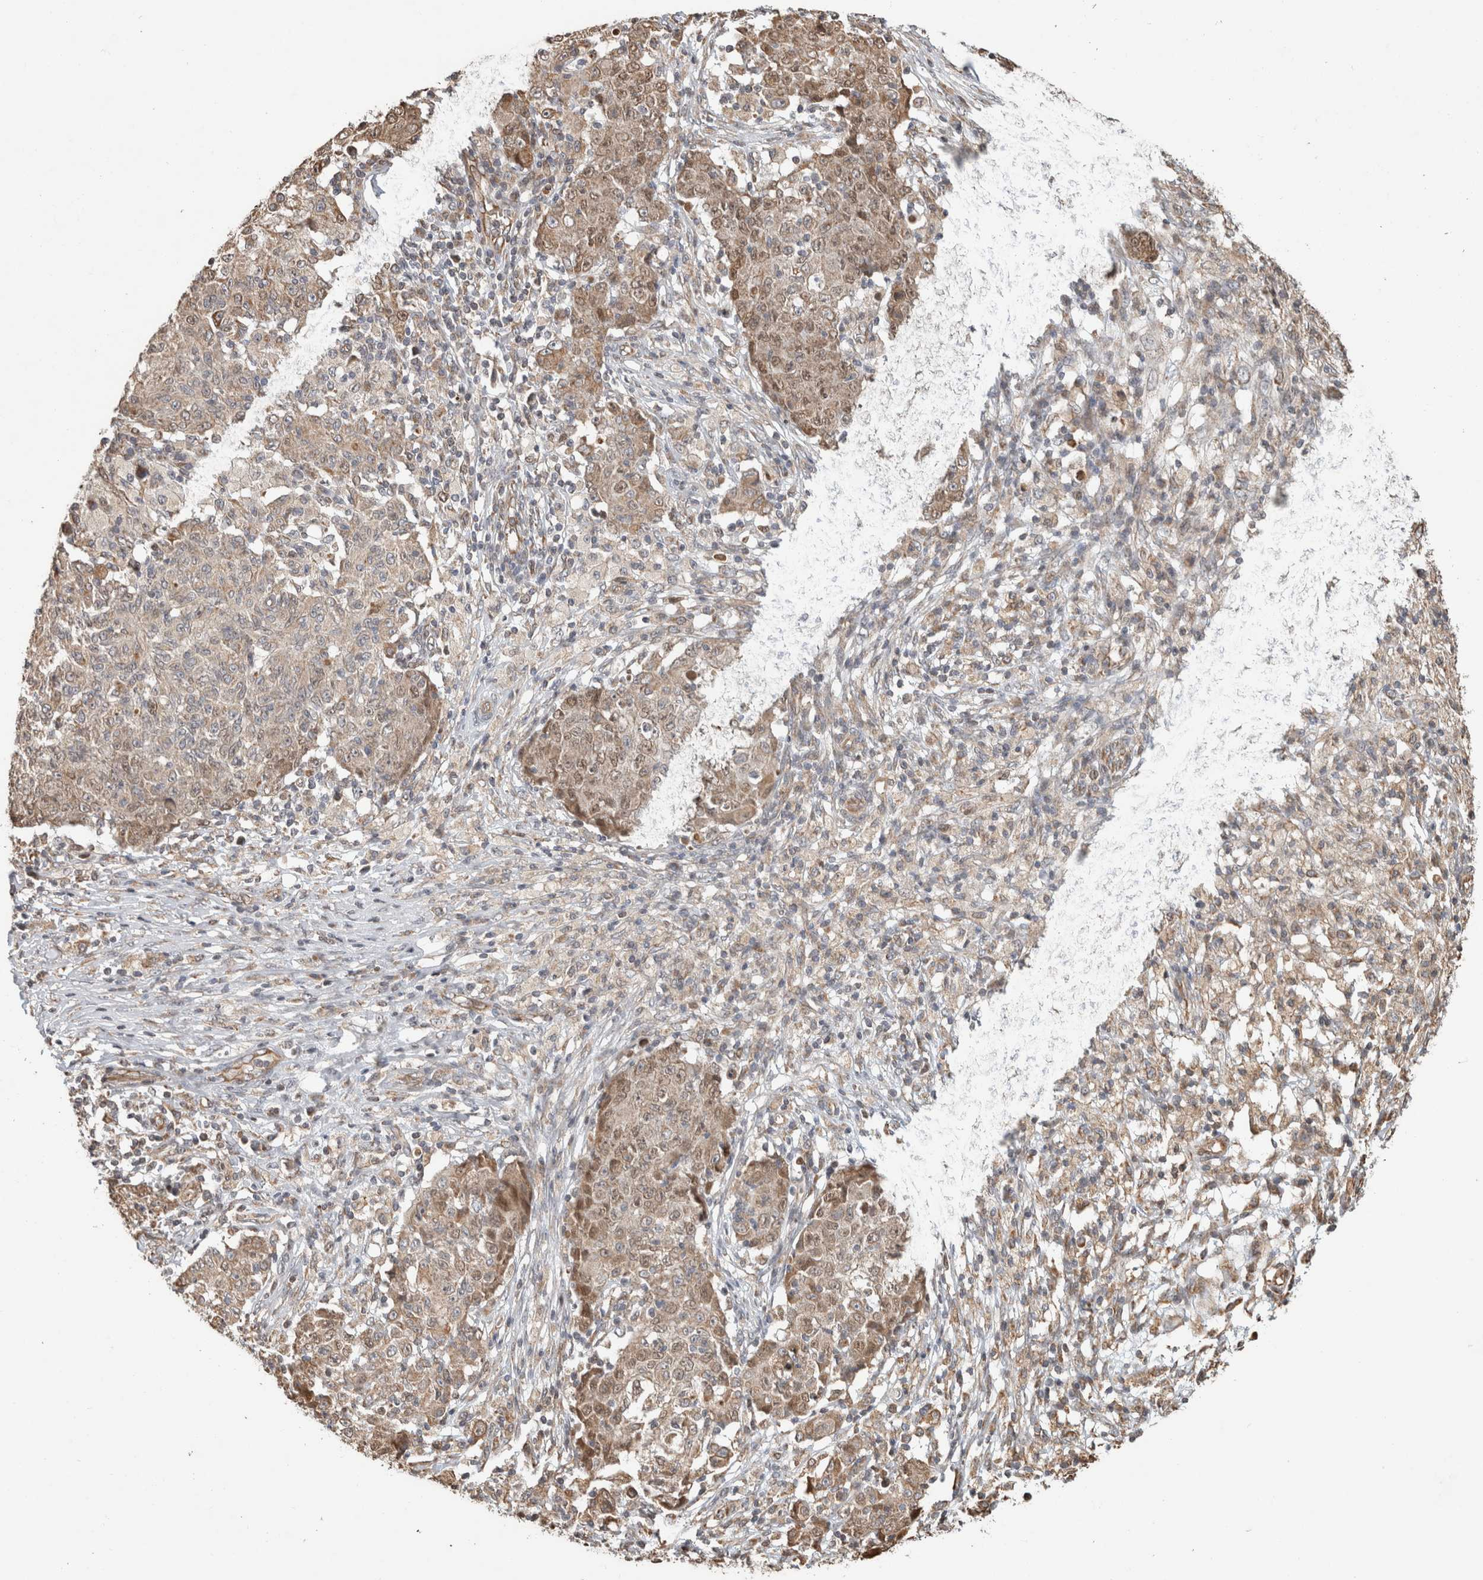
{"staining": {"intensity": "weak", "quantity": "25%-75%", "location": "cytoplasmic/membranous,nuclear"}, "tissue": "ovarian cancer", "cell_type": "Tumor cells", "image_type": "cancer", "snomed": [{"axis": "morphology", "description": "Carcinoma, endometroid"}, {"axis": "topography", "description": "Ovary"}], "caption": "Immunohistochemical staining of ovarian cancer (endometroid carcinoma) displays weak cytoplasmic/membranous and nuclear protein staining in approximately 25%-75% of tumor cells.", "gene": "GINS4", "patient": {"sex": "female", "age": 42}}